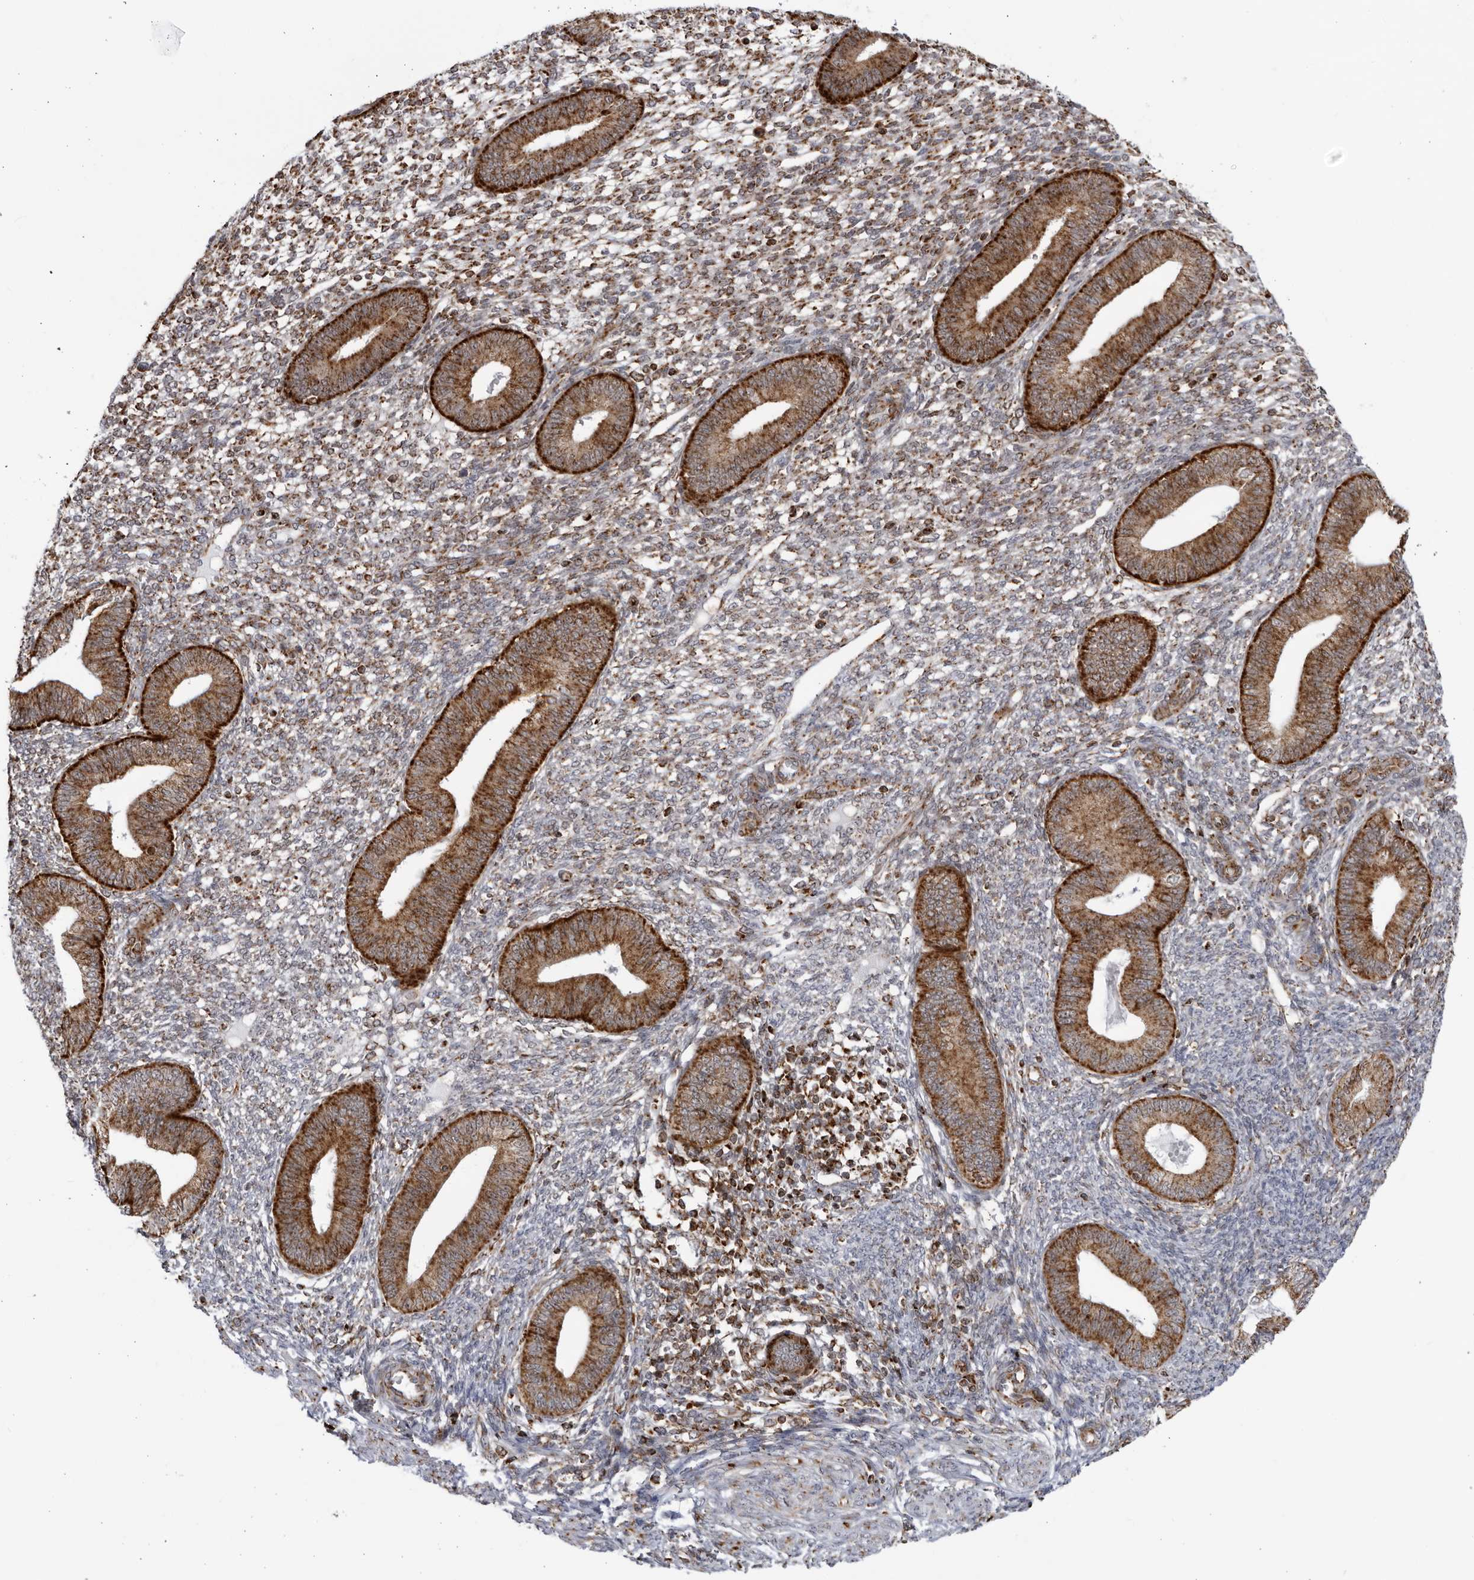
{"staining": {"intensity": "moderate", "quantity": ">75%", "location": "cytoplasmic/membranous"}, "tissue": "endometrium", "cell_type": "Cells in endometrial stroma", "image_type": "normal", "snomed": [{"axis": "morphology", "description": "Normal tissue, NOS"}, {"axis": "topography", "description": "Endometrium"}], "caption": "The immunohistochemical stain labels moderate cytoplasmic/membranous staining in cells in endometrial stroma of benign endometrium. Nuclei are stained in blue.", "gene": "RBM34", "patient": {"sex": "female", "age": 46}}